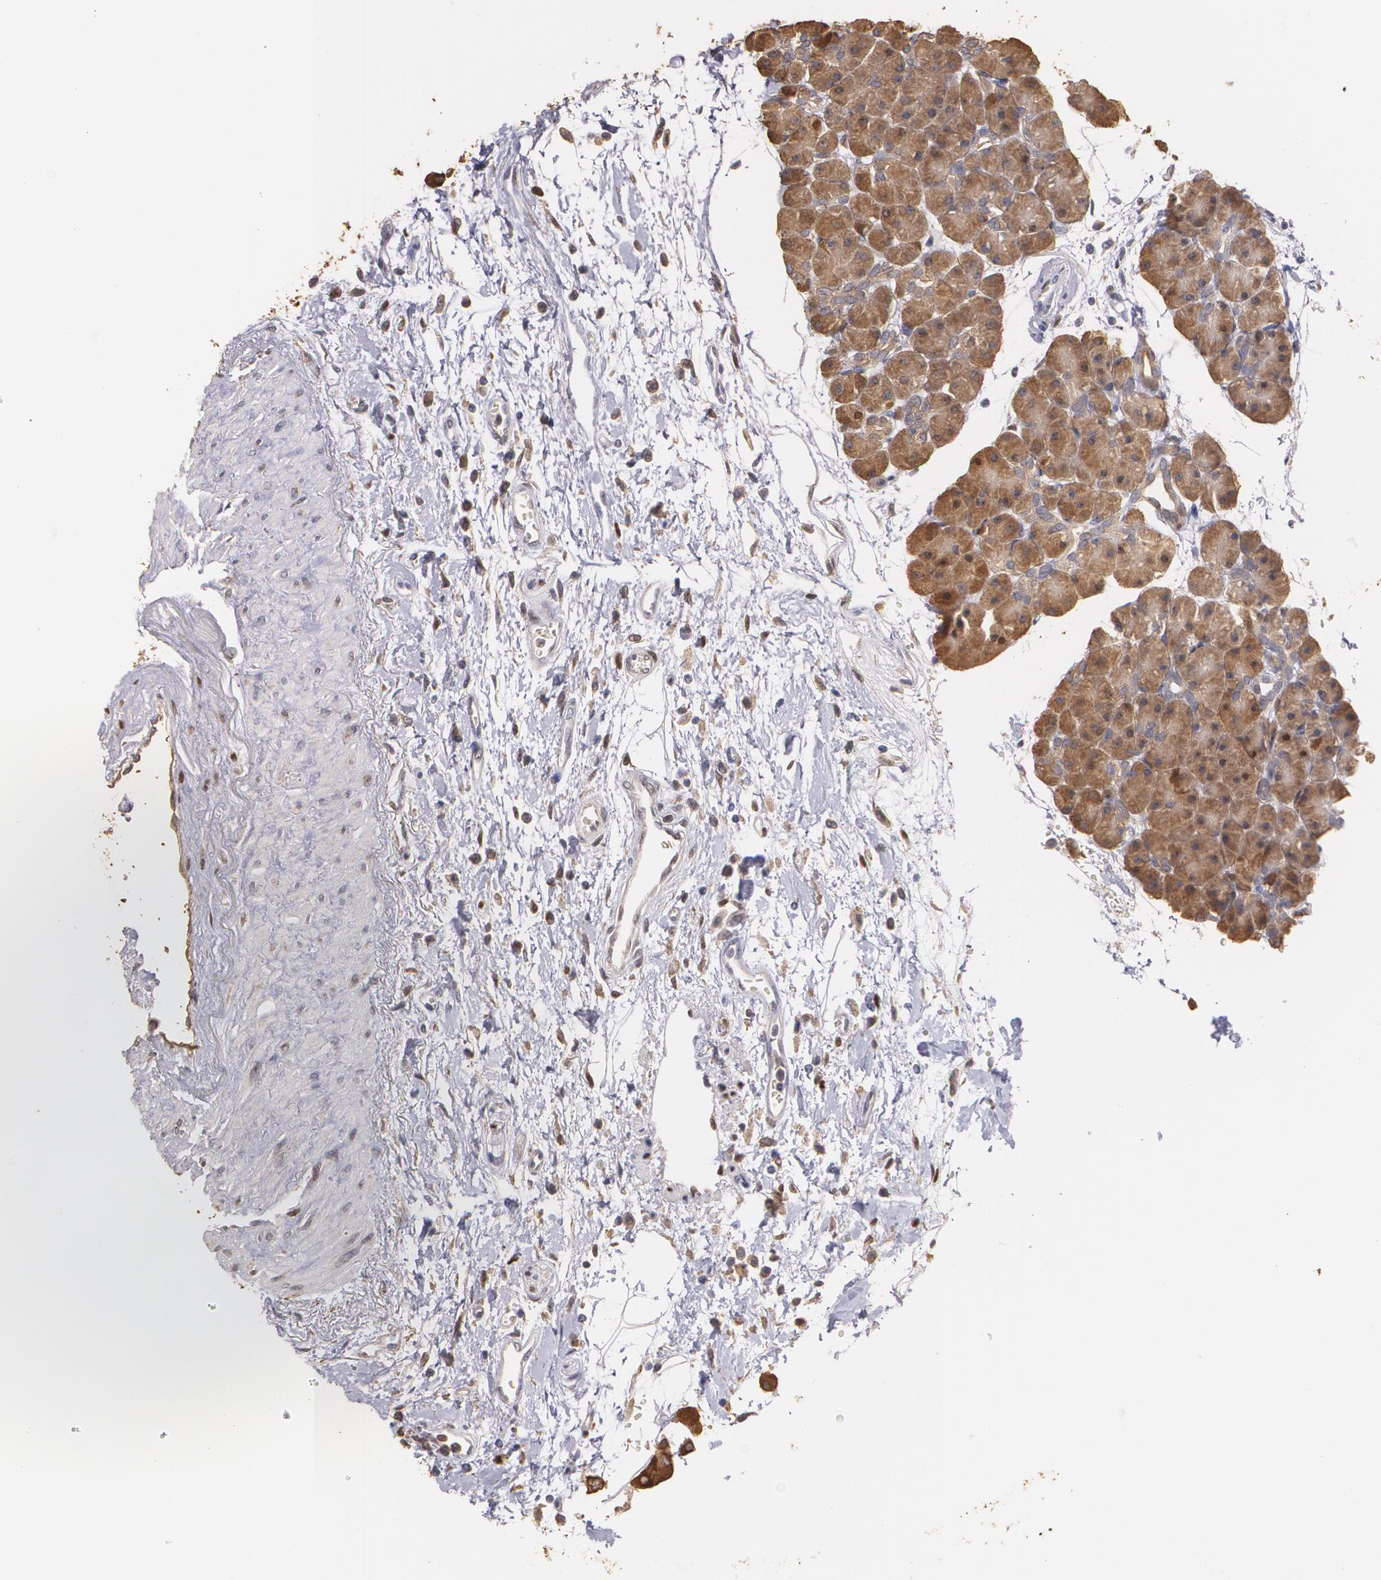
{"staining": {"intensity": "strong", "quantity": ">75%", "location": "cytoplasmic/membranous"}, "tissue": "pancreas", "cell_type": "Exocrine glandular cells", "image_type": "normal", "snomed": [{"axis": "morphology", "description": "Normal tissue, NOS"}, {"axis": "topography", "description": "Pancreas"}], "caption": "The histopathology image exhibits immunohistochemical staining of normal pancreas. There is strong cytoplasmic/membranous expression is identified in about >75% of exocrine glandular cells. (Stains: DAB (3,3'-diaminobenzidine) in brown, nuclei in blue, Microscopy: brightfield microscopy at high magnification).", "gene": "ATF3", "patient": {"sex": "male", "age": 66}}